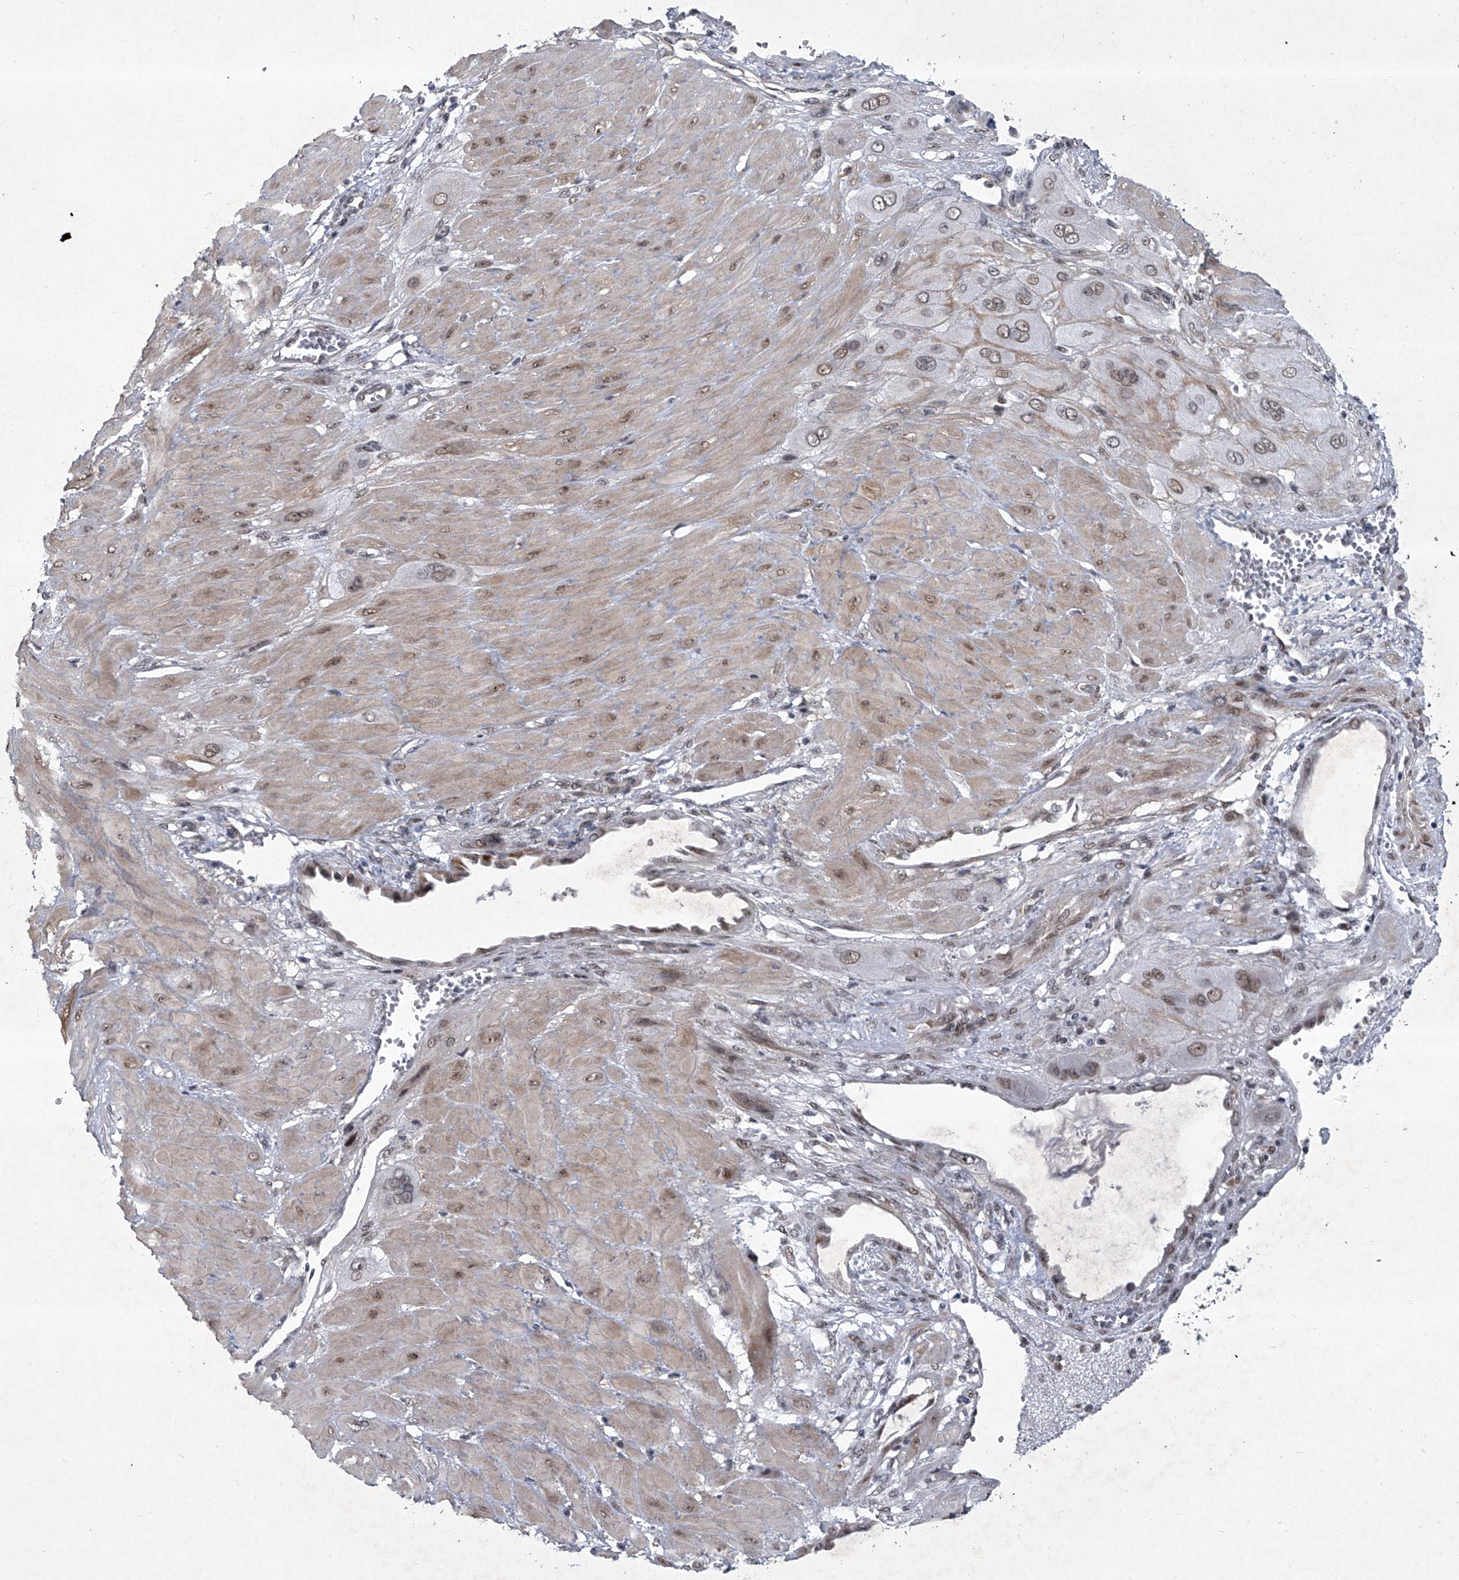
{"staining": {"intensity": "moderate", "quantity": ">75%", "location": "nuclear"}, "tissue": "cervical cancer", "cell_type": "Tumor cells", "image_type": "cancer", "snomed": [{"axis": "morphology", "description": "Squamous cell carcinoma, NOS"}, {"axis": "topography", "description": "Cervix"}], "caption": "The photomicrograph exhibits immunohistochemical staining of squamous cell carcinoma (cervical). There is moderate nuclear positivity is present in approximately >75% of tumor cells.", "gene": "MLLT1", "patient": {"sex": "female", "age": 34}}